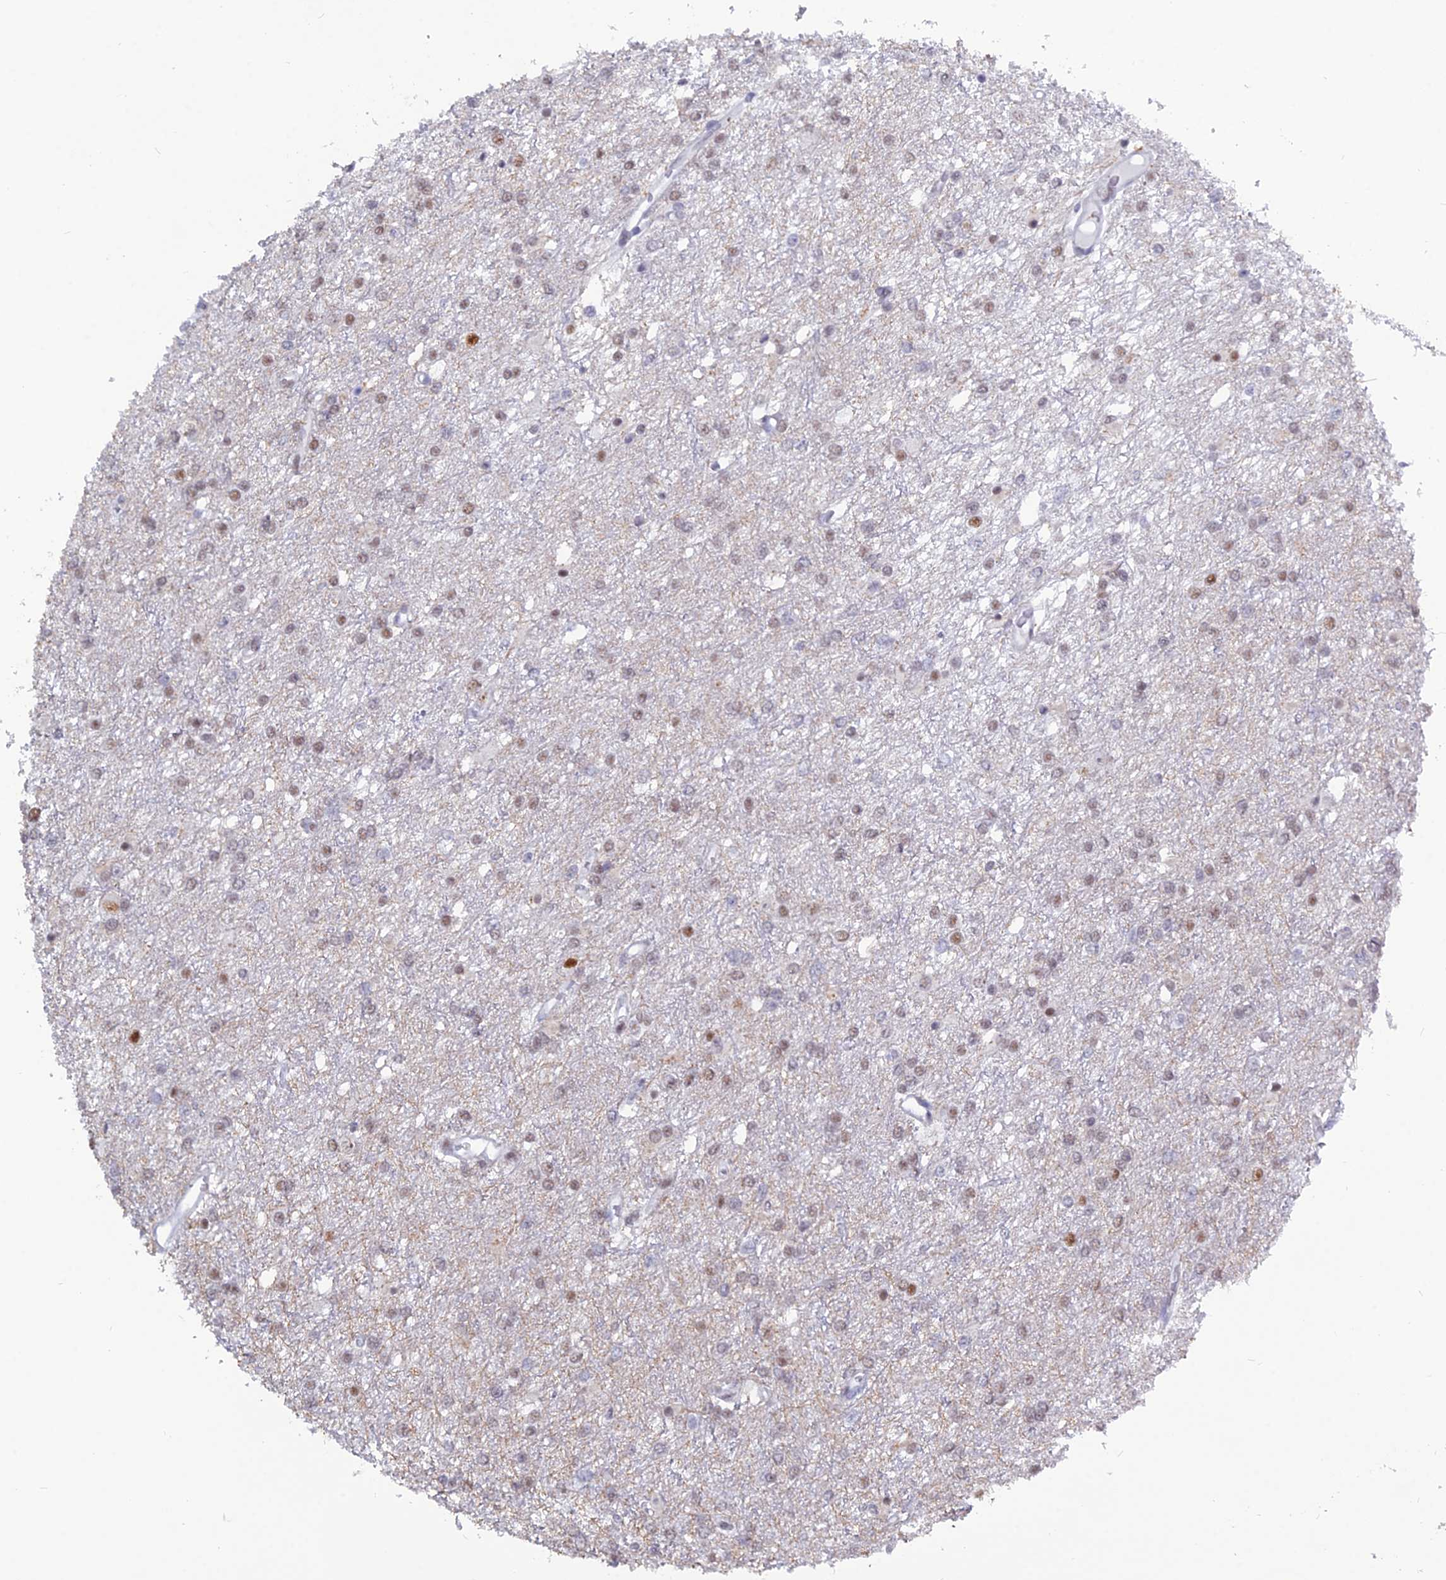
{"staining": {"intensity": "weak", "quantity": "25%-75%", "location": "nuclear"}, "tissue": "glioma", "cell_type": "Tumor cells", "image_type": "cancer", "snomed": [{"axis": "morphology", "description": "Glioma, malignant, High grade"}, {"axis": "topography", "description": "Brain"}], "caption": "The immunohistochemical stain highlights weak nuclear expression in tumor cells of malignant glioma (high-grade) tissue.", "gene": "NOL4L", "patient": {"sex": "female", "age": 50}}